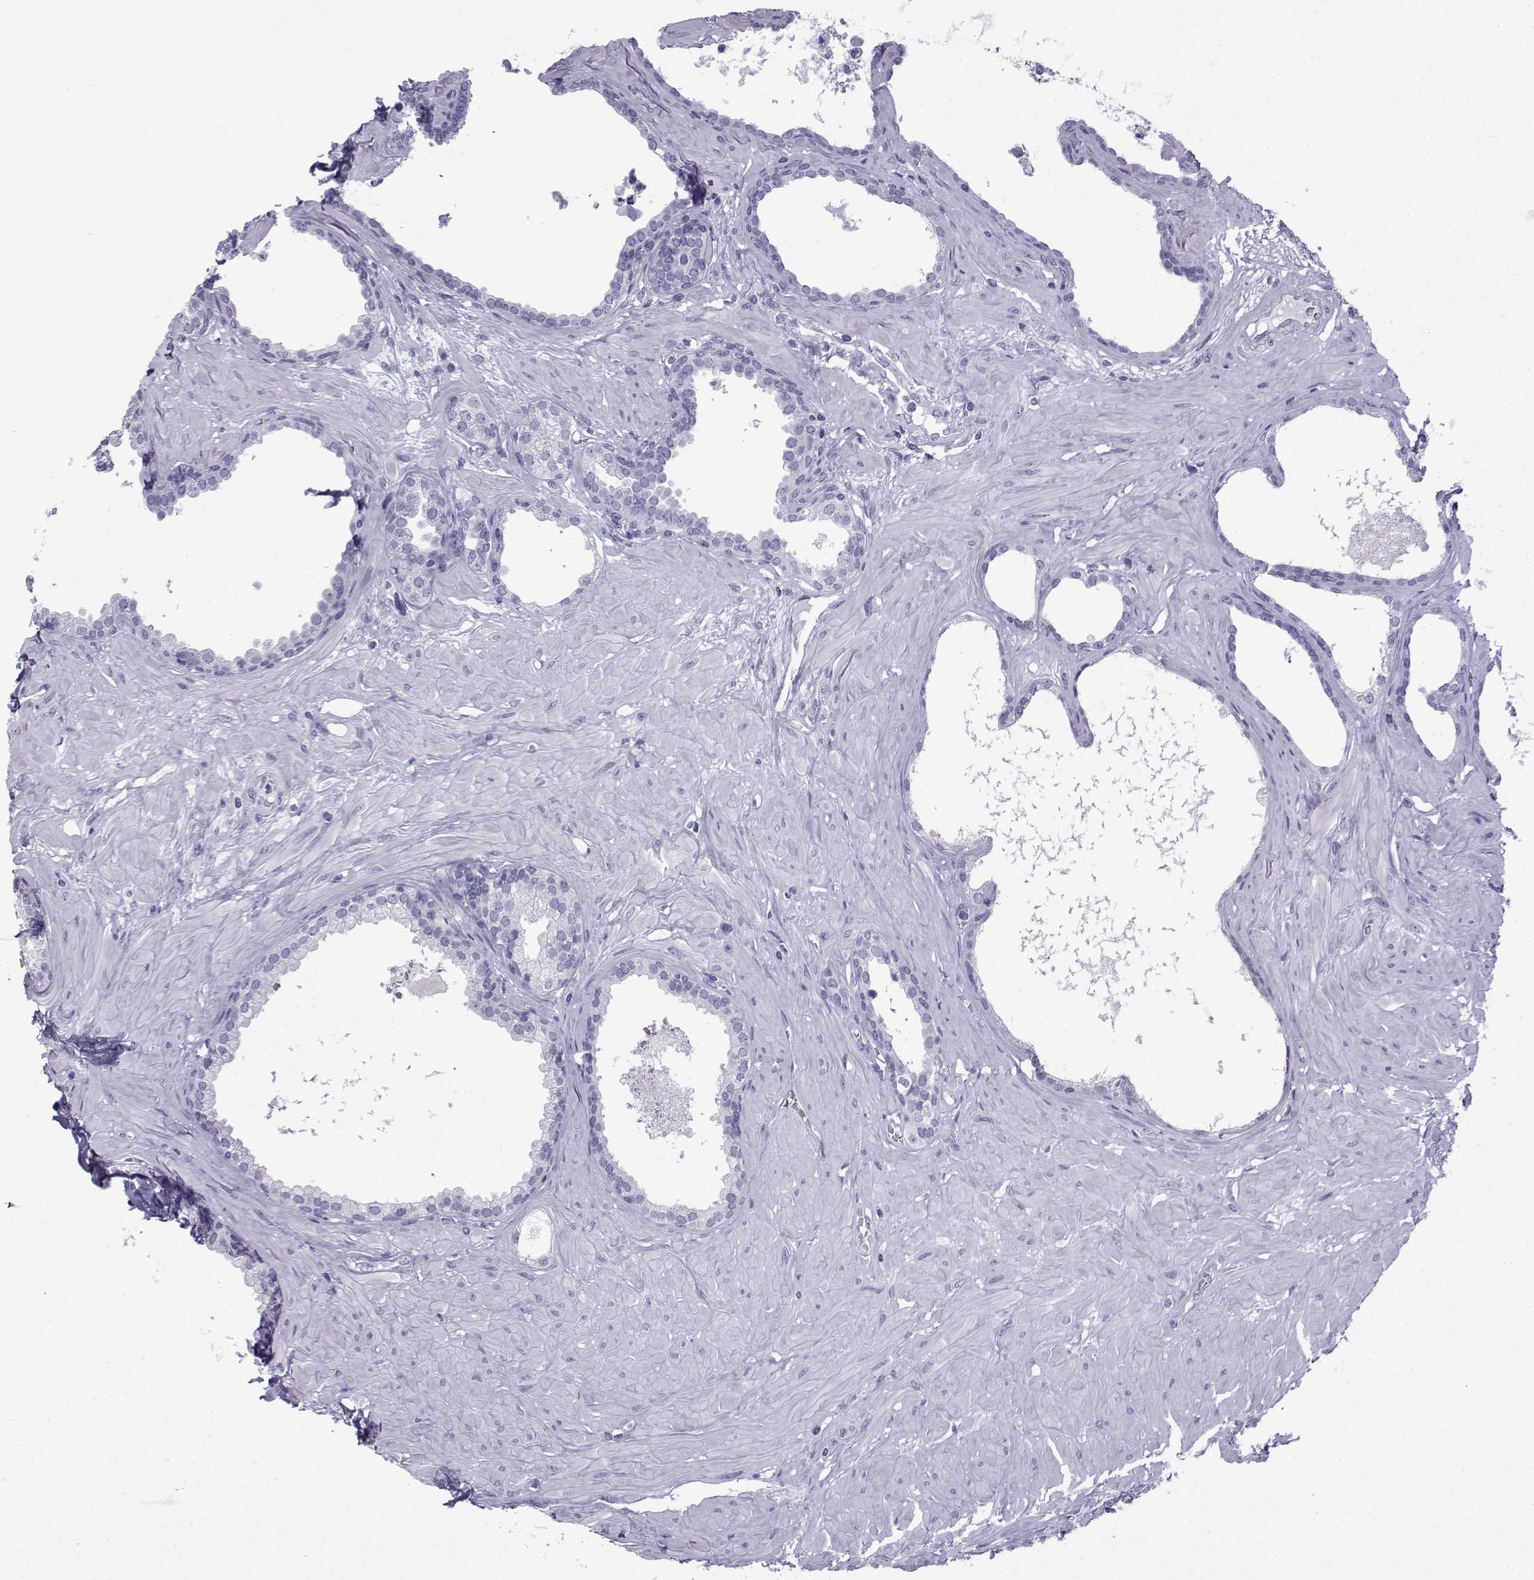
{"staining": {"intensity": "negative", "quantity": "none", "location": "none"}, "tissue": "prostate", "cell_type": "Glandular cells", "image_type": "normal", "snomed": [{"axis": "morphology", "description": "Normal tissue, NOS"}, {"axis": "topography", "description": "Prostate"}], "caption": "Immunohistochemistry of normal human prostate demonstrates no staining in glandular cells.", "gene": "TRIM46", "patient": {"sex": "male", "age": 48}}